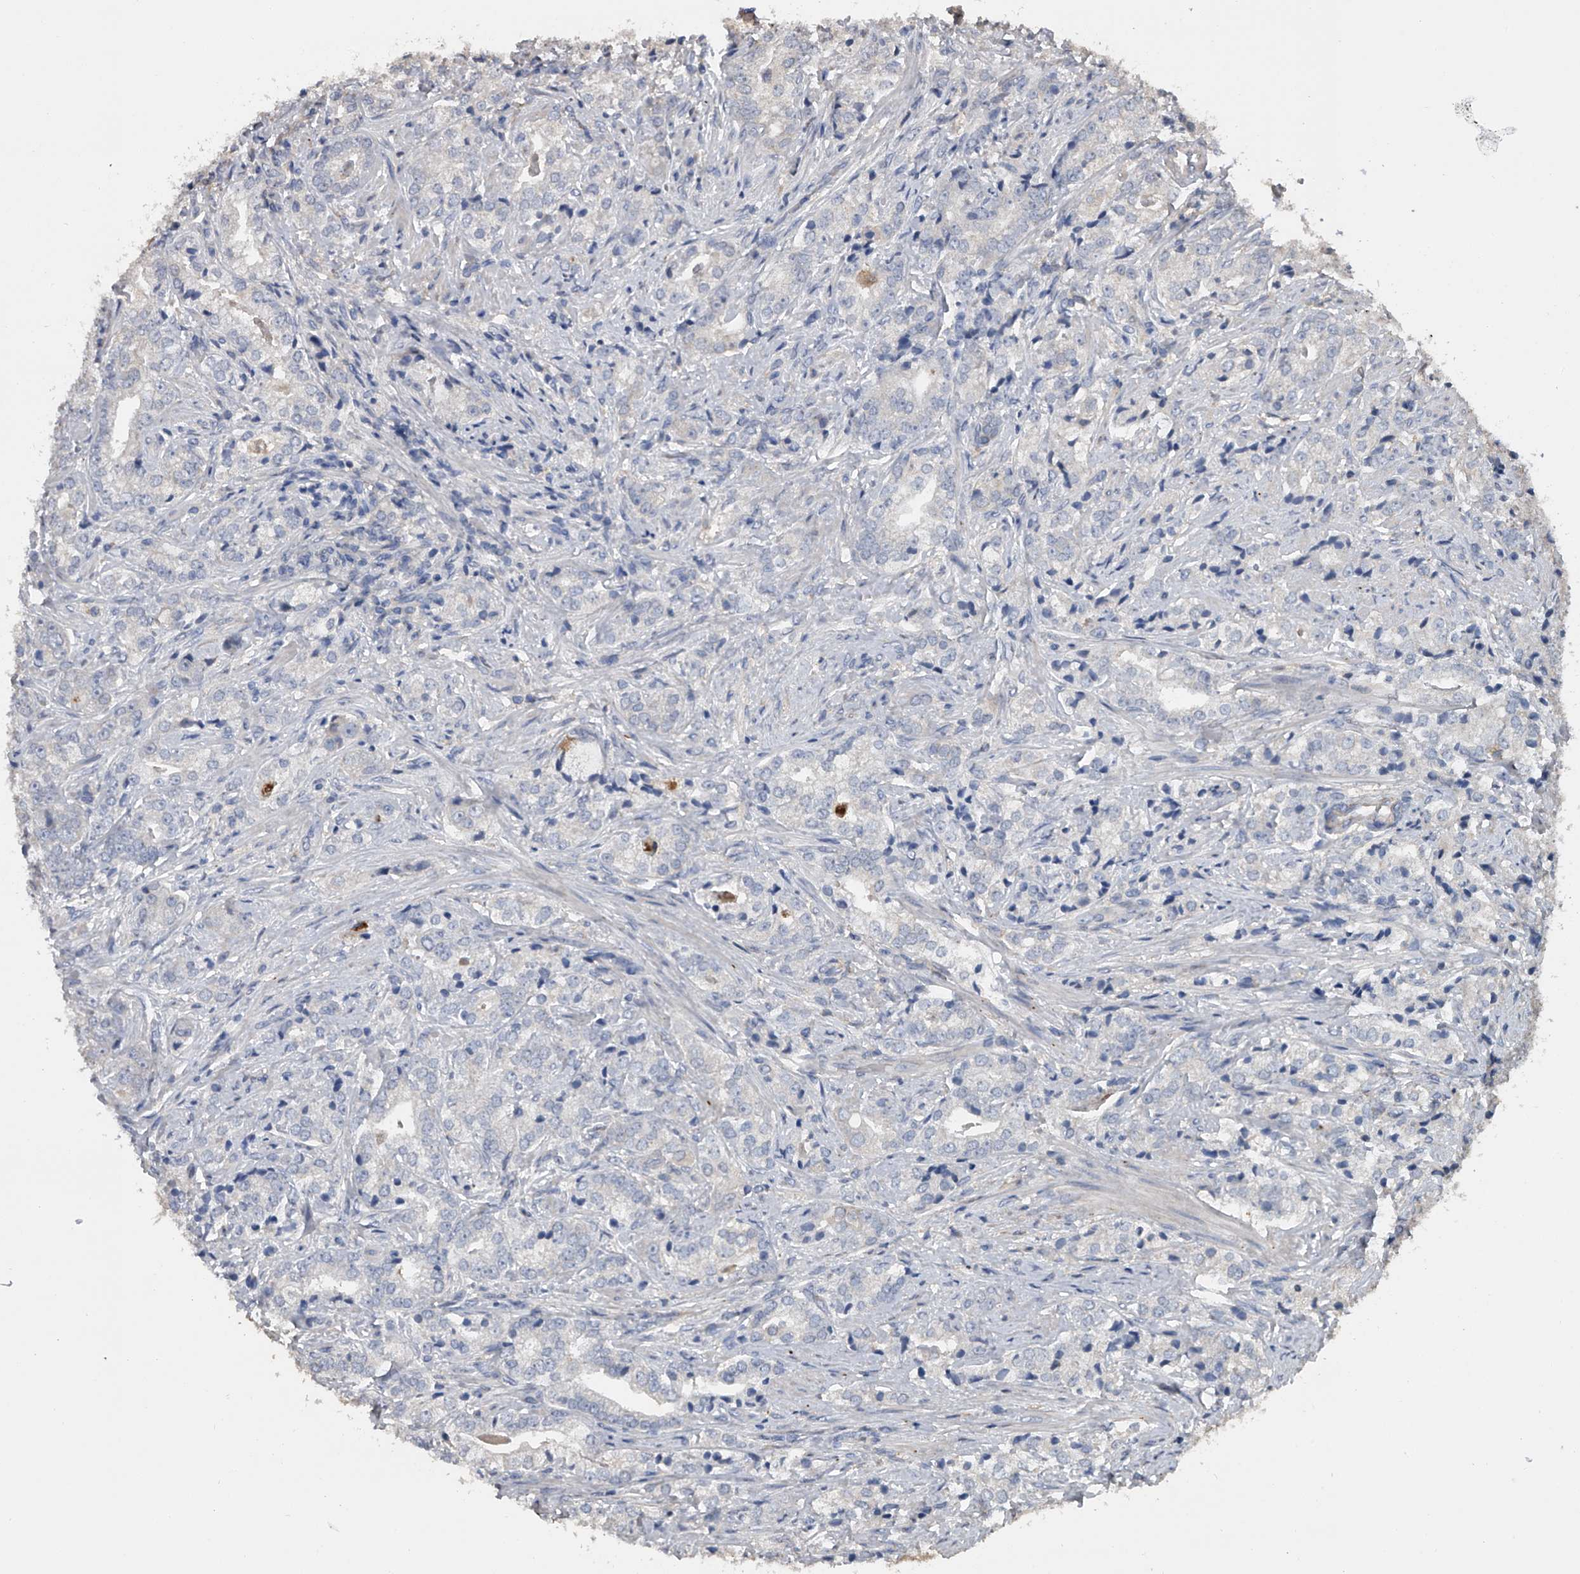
{"staining": {"intensity": "negative", "quantity": "none", "location": "none"}, "tissue": "prostate cancer", "cell_type": "Tumor cells", "image_type": "cancer", "snomed": [{"axis": "morphology", "description": "Adenocarcinoma, High grade"}, {"axis": "topography", "description": "Prostate"}], "caption": "This is an IHC micrograph of prostate cancer. There is no positivity in tumor cells.", "gene": "DOCK9", "patient": {"sex": "male", "age": 69}}